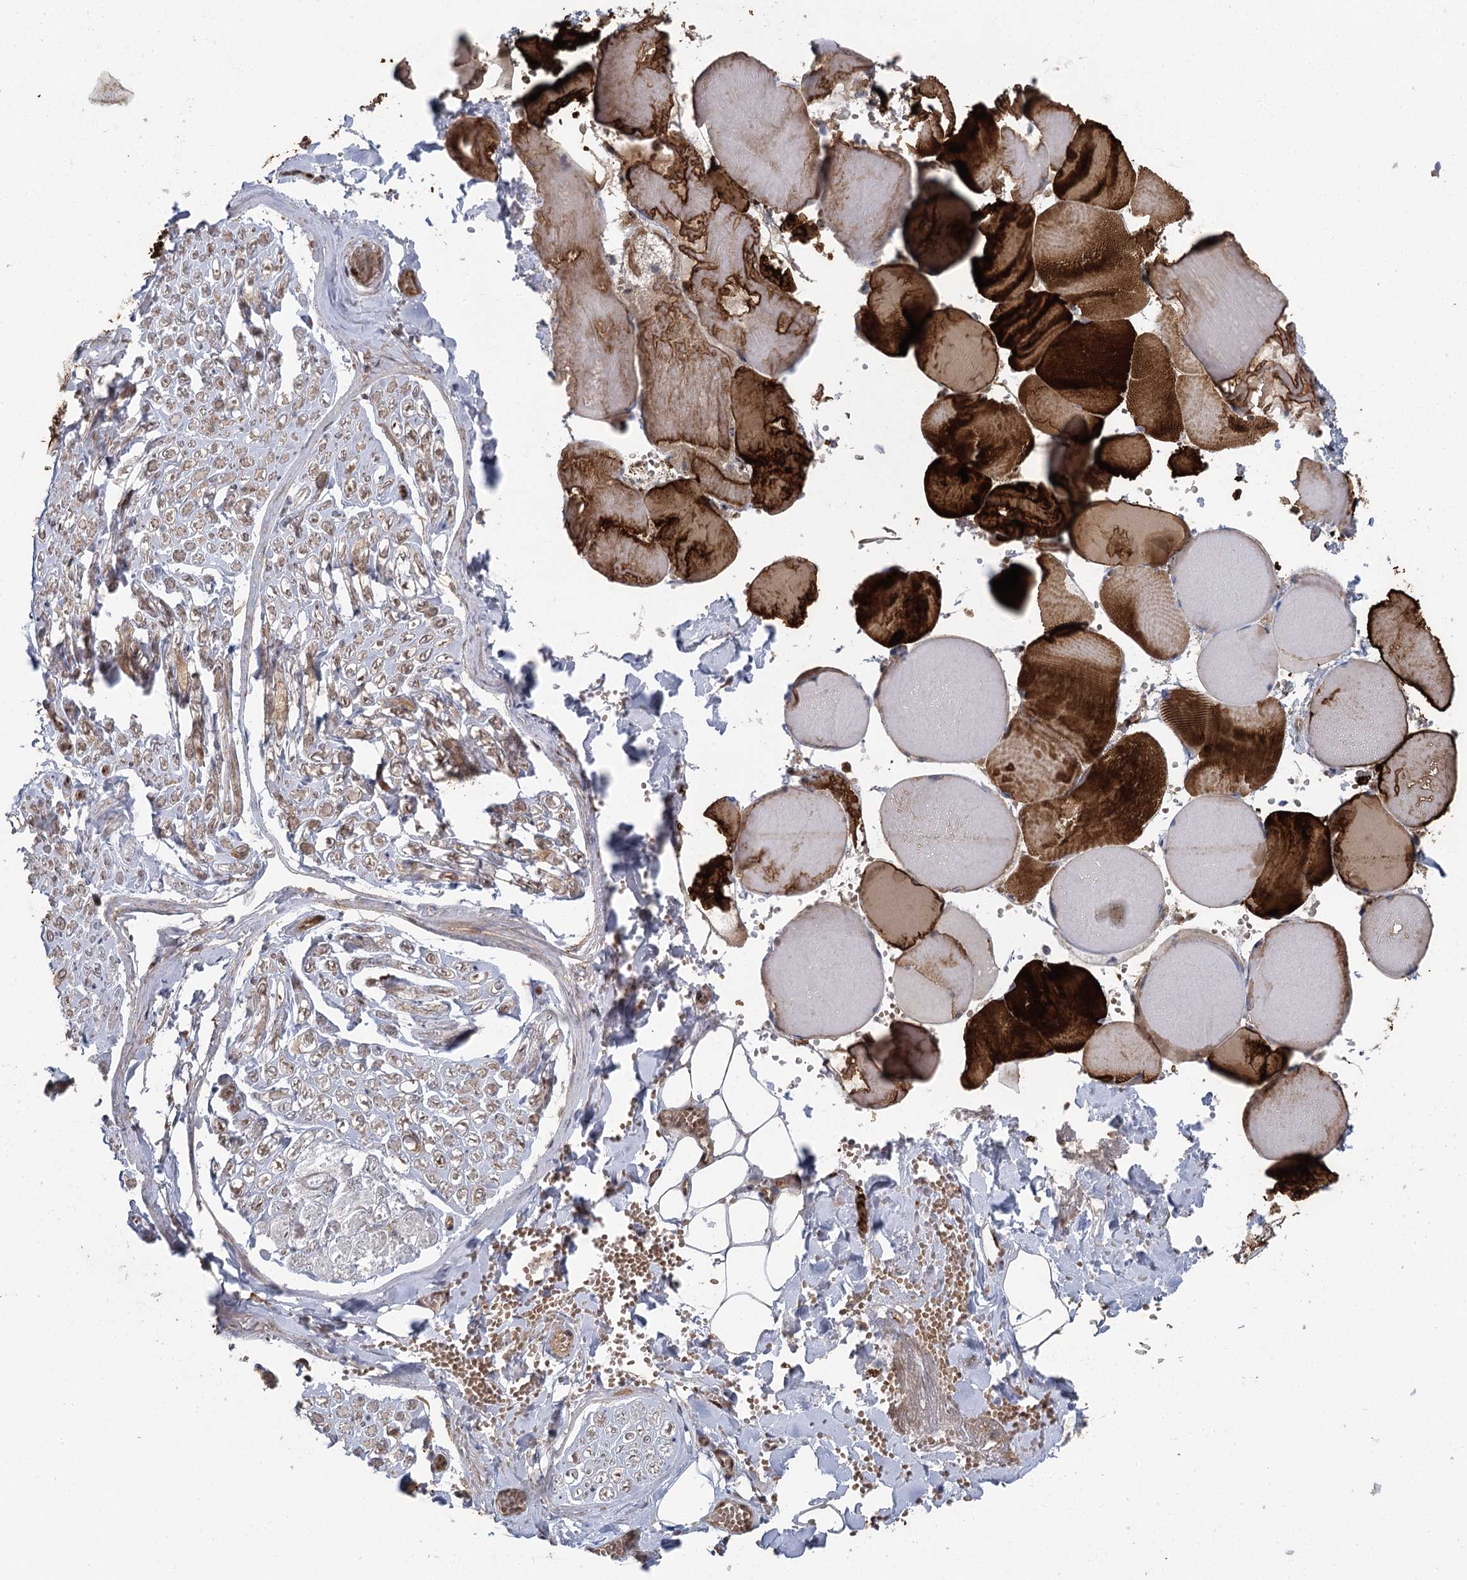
{"staining": {"intensity": "weak", "quantity": ">75%", "location": "cytoplasmic/membranous,nuclear"}, "tissue": "adipose tissue", "cell_type": "Adipocytes", "image_type": "normal", "snomed": [{"axis": "morphology", "description": "Normal tissue, NOS"}, {"axis": "topography", "description": "Skeletal muscle"}, {"axis": "topography", "description": "Peripheral nerve tissue"}], "caption": "Protein expression by immunohistochemistry demonstrates weak cytoplasmic/membranous,nuclear staining in about >75% of adipocytes in normal adipose tissue.", "gene": "C12orf4", "patient": {"sex": "female", "age": 55}}